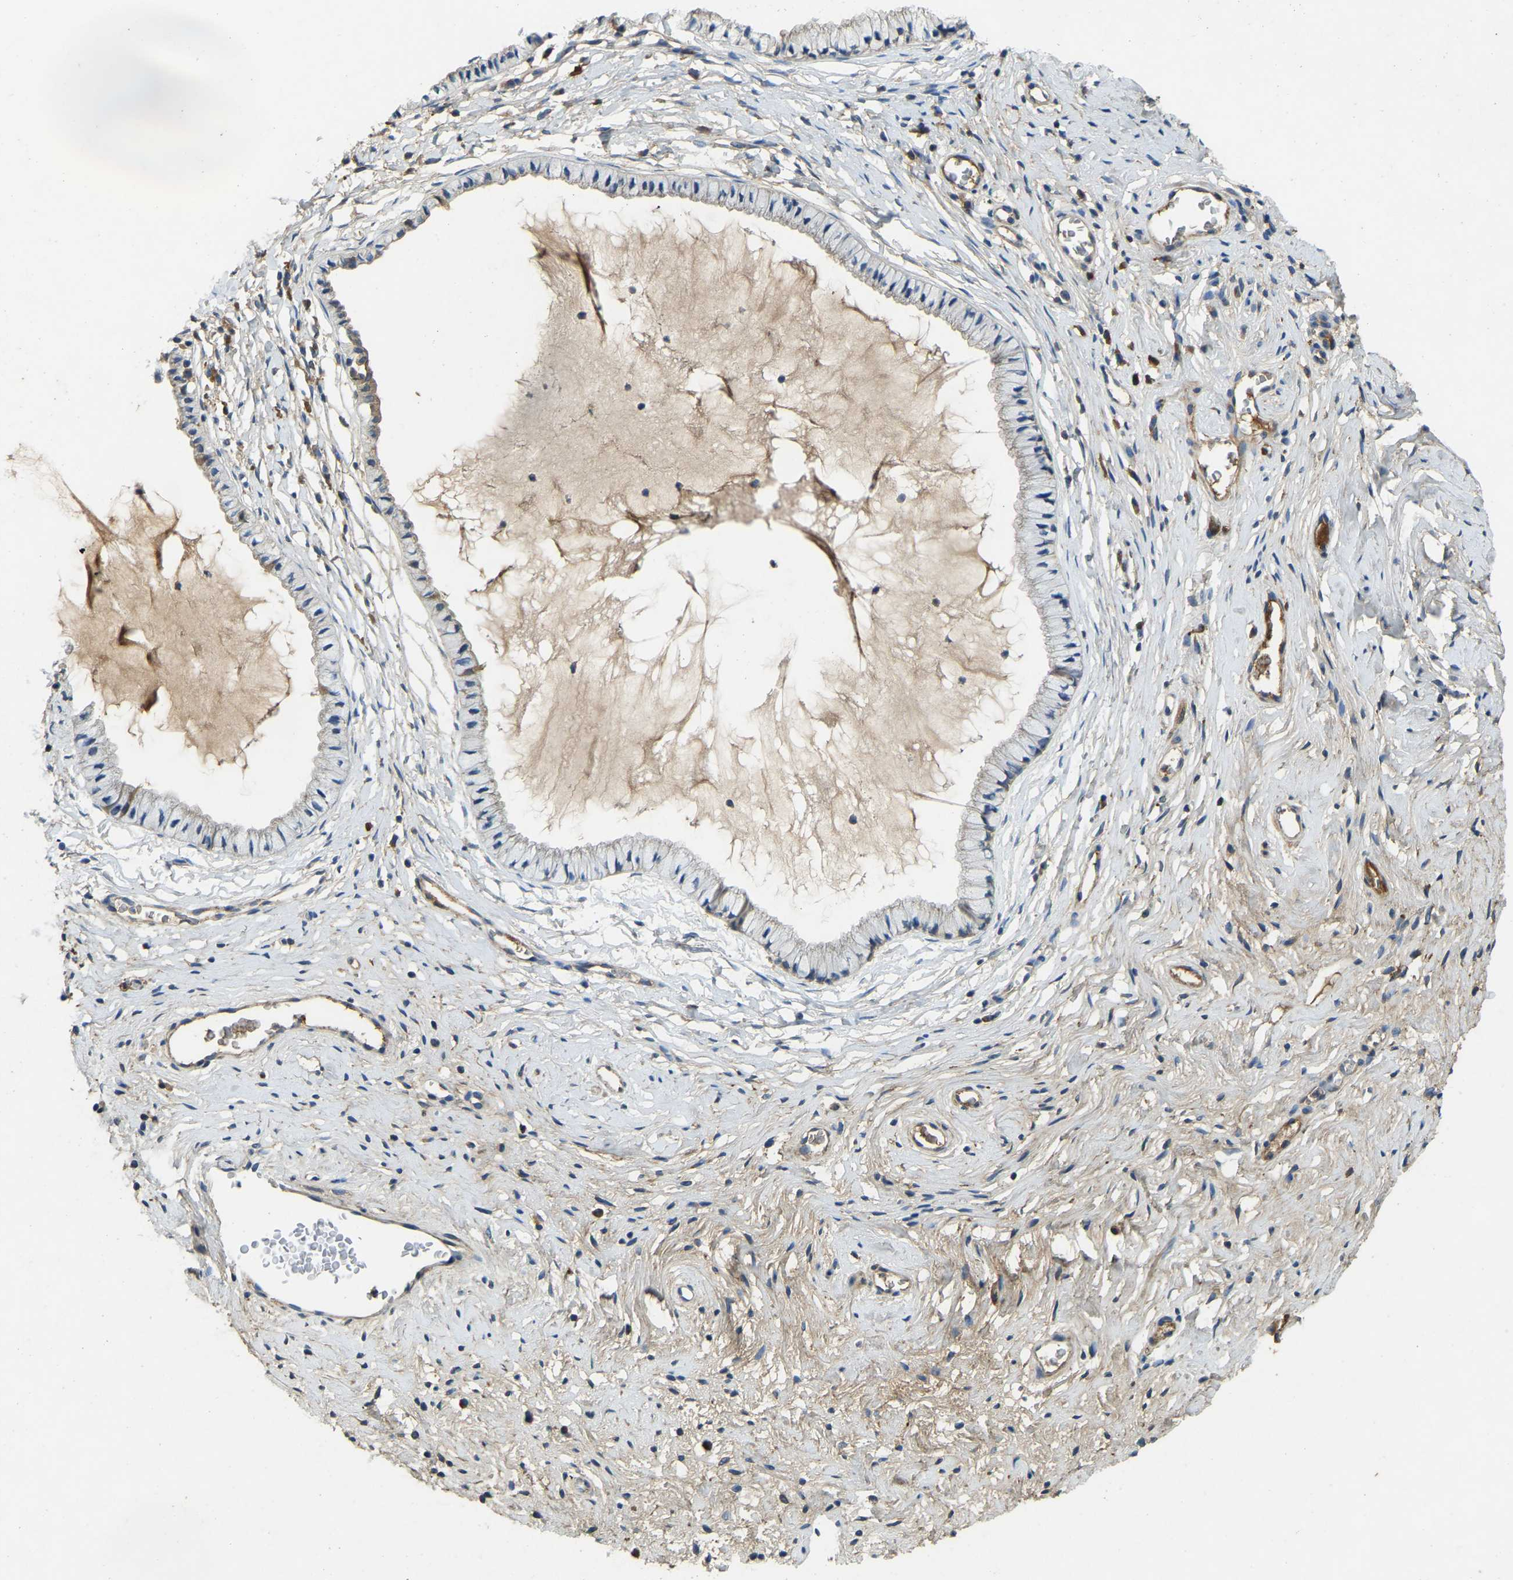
{"staining": {"intensity": "weak", "quantity": "<25%", "location": "cytoplasmic/membranous"}, "tissue": "cervix", "cell_type": "Glandular cells", "image_type": "normal", "snomed": [{"axis": "morphology", "description": "Normal tissue, NOS"}, {"axis": "topography", "description": "Cervix"}], "caption": "DAB (3,3'-diaminobenzidine) immunohistochemical staining of benign human cervix displays no significant expression in glandular cells.", "gene": "ATP8B1", "patient": {"sex": "female", "age": 77}}